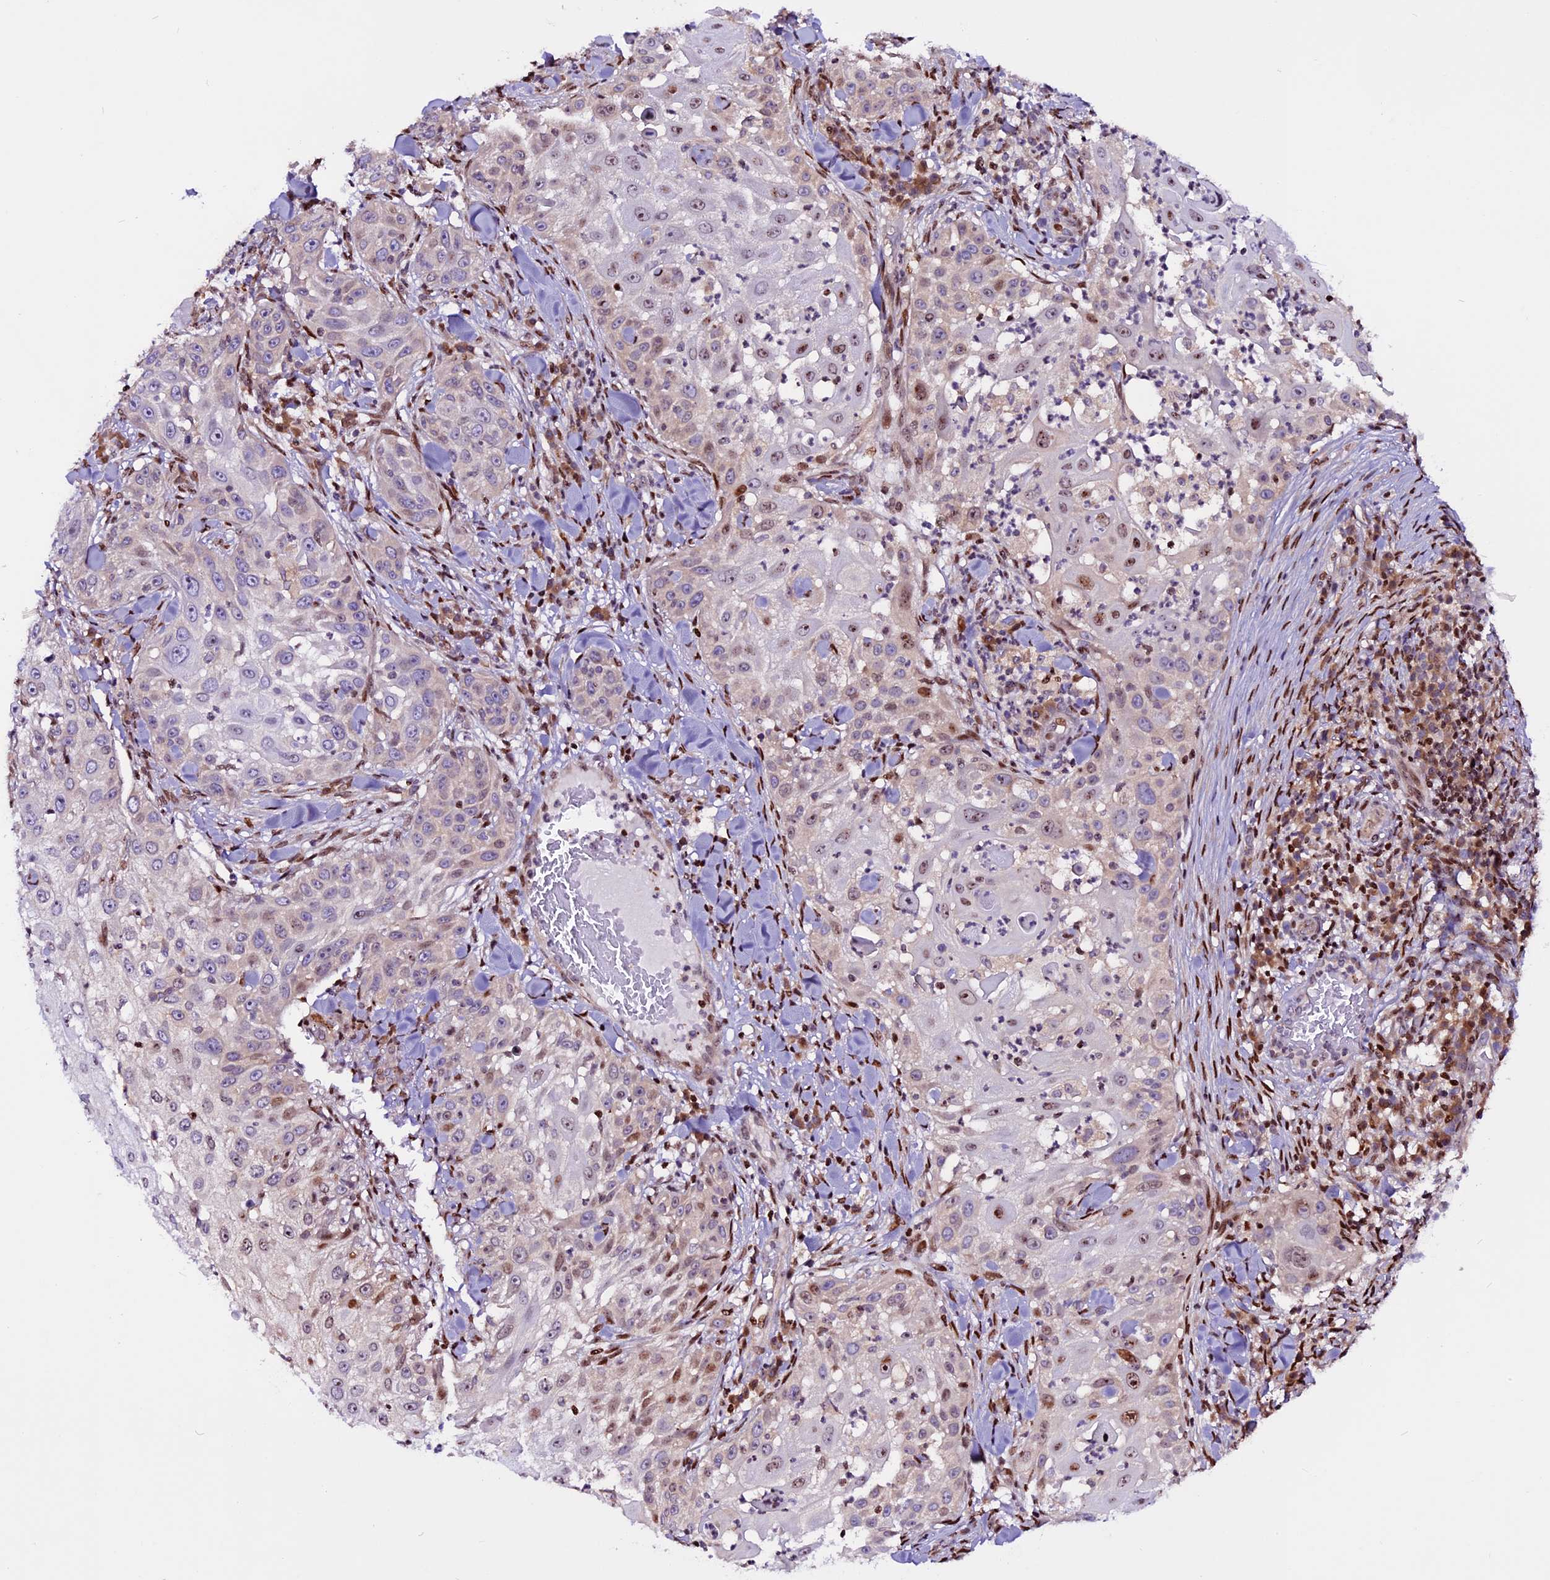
{"staining": {"intensity": "moderate", "quantity": "<25%", "location": "nuclear"}, "tissue": "skin cancer", "cell_type": "Tumor cells", "image_type": "cancer", "snomed": [{"axis": "morphology", "description": "Squamous cell carcinoma, NOS"}, {"axis": "topography", "description": "Skin"}], "caption": "Immunohistochemistry histopathology image of neoplastic tissue: human skin cancer (squamous cell carcinoma) stained using immunohistochemistry (IHC) exhibits low levels of moderate protein expression localized specifically in the nuclear of tumor cells, appearing as a nuclear brown color.", "gene": "RINL", "patient": {"sex": "female", "age": 44}}